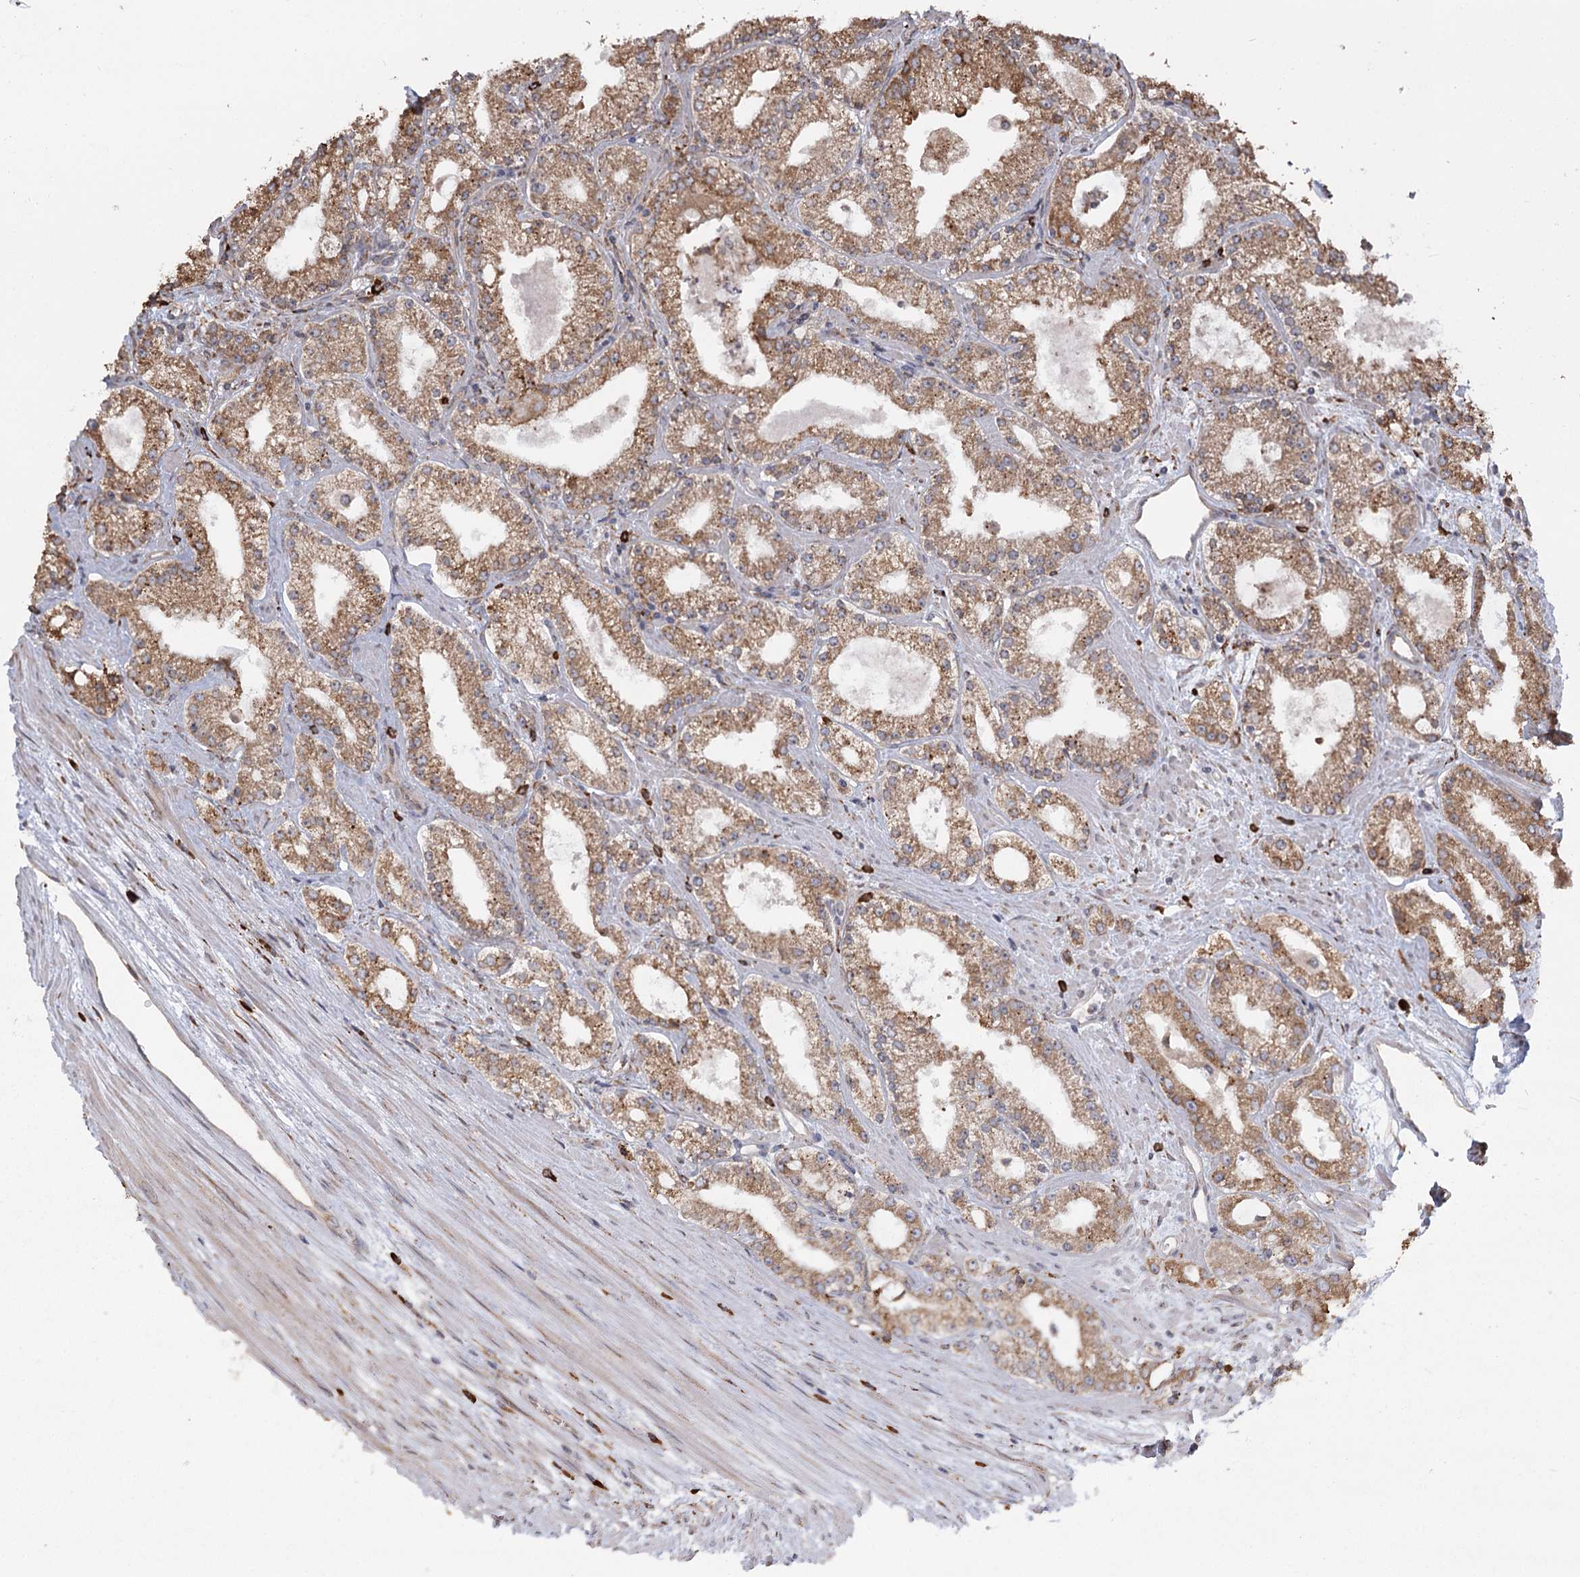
{"staining": {"intensity": "moderate", "quantity": ">75%", "location": "cytoplasmic/membranous"}, "tissue": "prostate cancer", "cell_type": "Tumor cells", "image_type": "cancer", "snomed": [{"axis": "morphology", "description": "Adenocarcinoma, Low grade"}, {"axis": "topography", "description": "Prostate"}], "caption": "About >75% of tumor cells in human prostate adenocarcinoma (low-grade) show moderate cytoplasmic/membranous protein expression as visualized by brown immunohistochemical staining.", "gene": "FAM13A", "patient": {"sex": "male", "age": 69}}